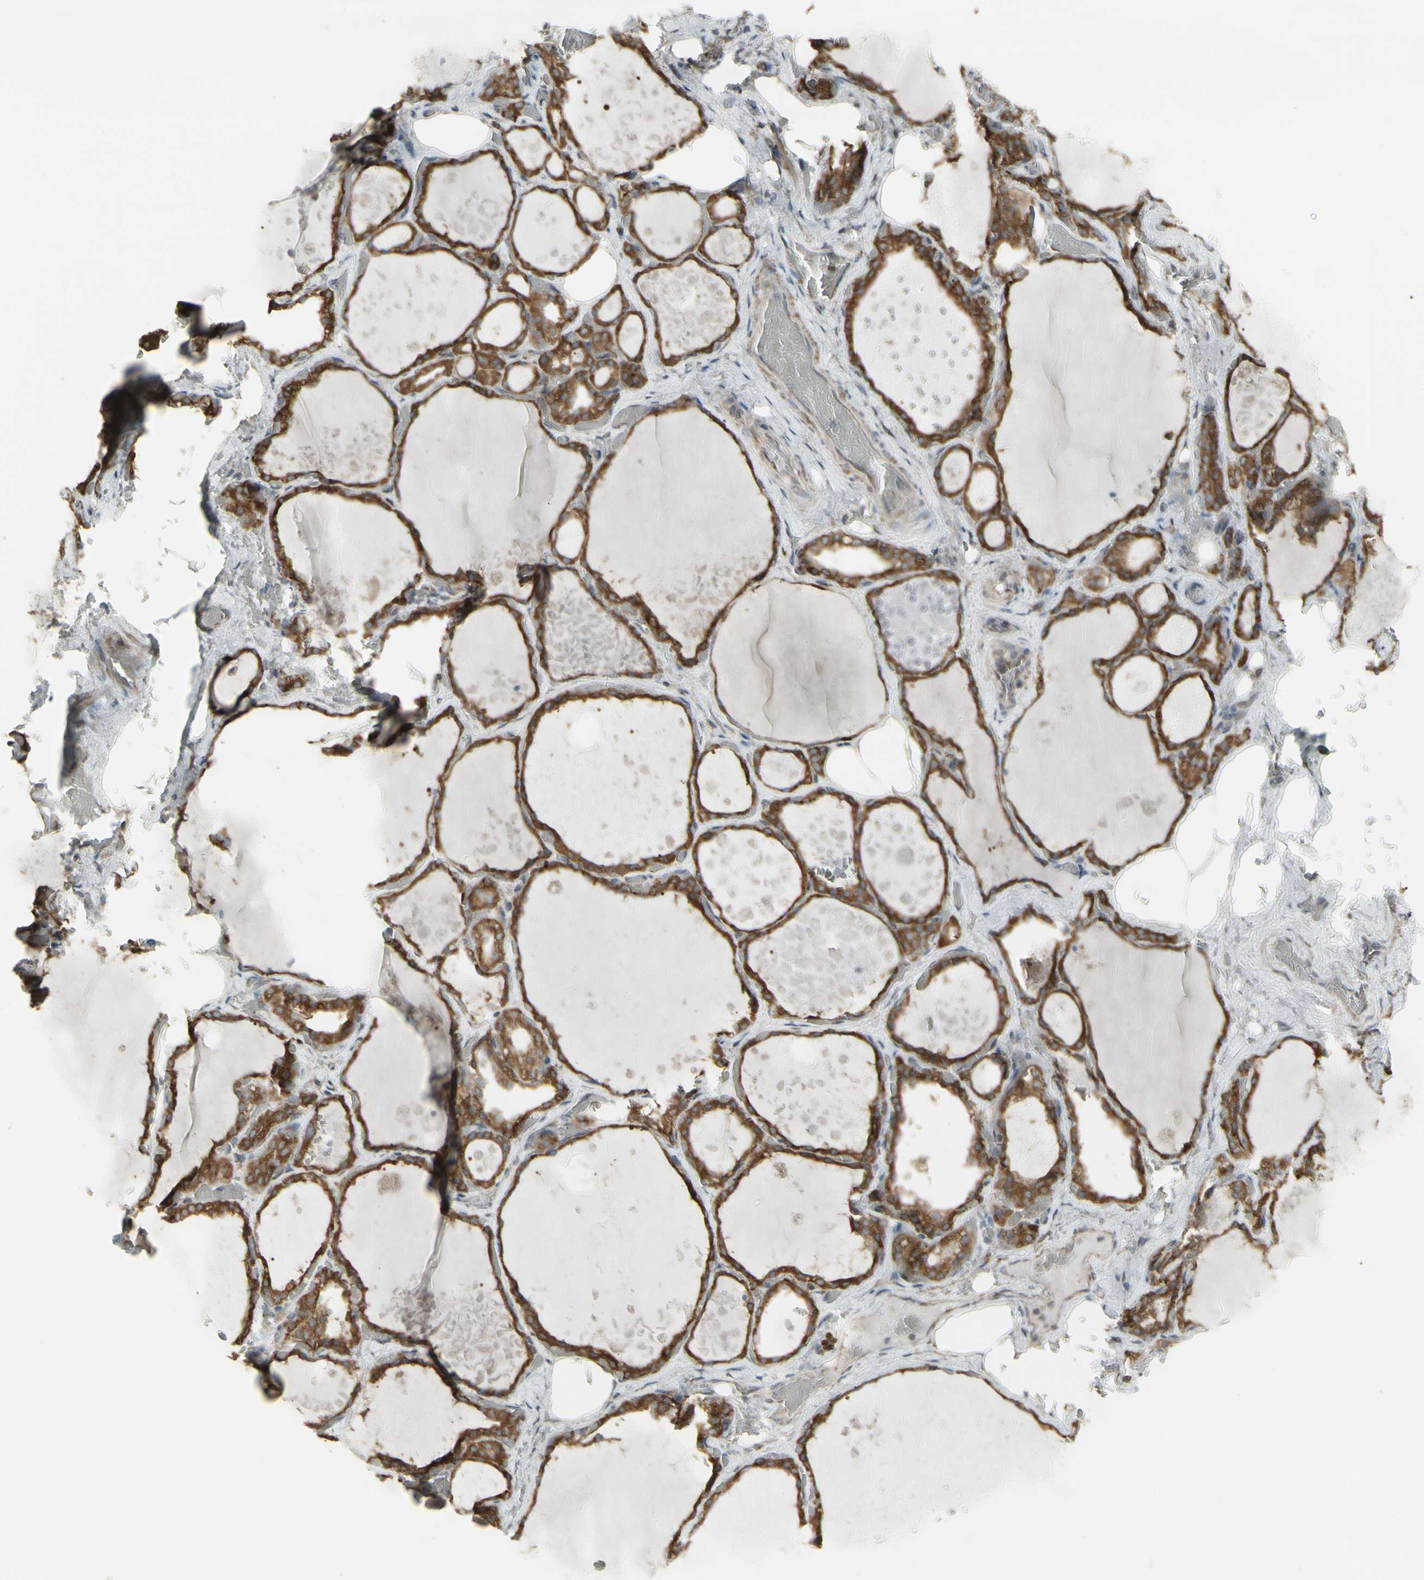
{"staining": {"intensity": "strong", "quantity": ">75%", "location": "cytoplasmic/membranous"}, "tissue": "thyroid gland", "cell_type": "Glandular cells", "image_type": "normal", "snomed": [{"axis": "morphology", "description": "Normal tissue, NOS"}, {"axis": "topography", "description": "Thyroid gland"}], "caption": "Protein expression analysis of normal thyroid gland exhibits strong cytoplasmic/membranous expression in approximately >75% of glandular cells.", "gene": "FKBP3", "patient": {"sex": "male", "age": 61}}